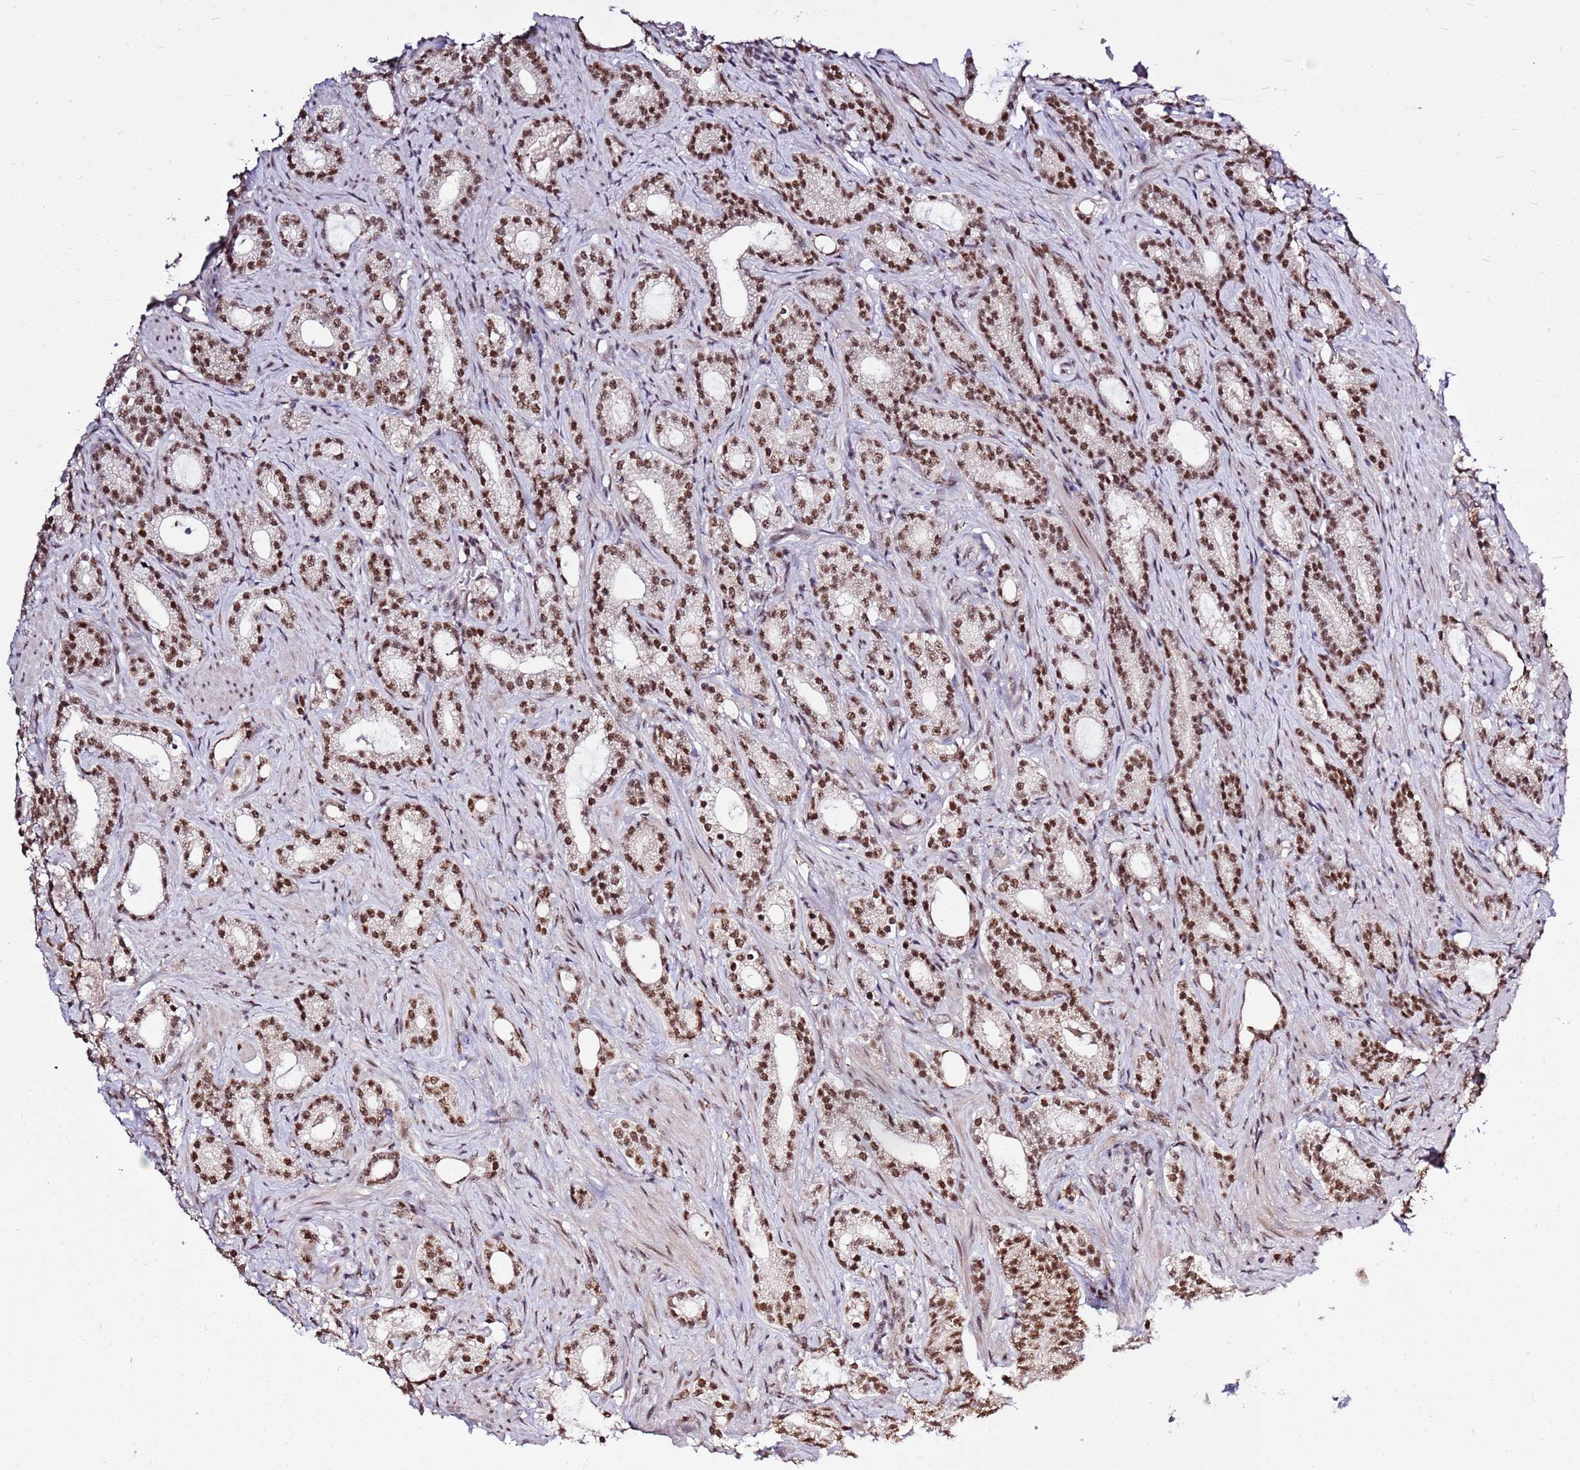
{"staining": {"intensity": "strong", "quantity": ">75%", "location": "nuclear"}, "tissue": "prostate cancer", "cell_type": "Tumor cells", "image_type": "cancer", "snomed": [{"axis": "morphology", "description": "Adenocarcinoma, Low grade"}, {"axis": "topography", "description": "Prostate"}], "caption": "Prostate adenocarcinoma (low-grade) stained for a protein exhibits strong nuclear positivity in tumor cells.", "gene": "AKAP8L", "patient": {"sex": "male", "age": 71}}